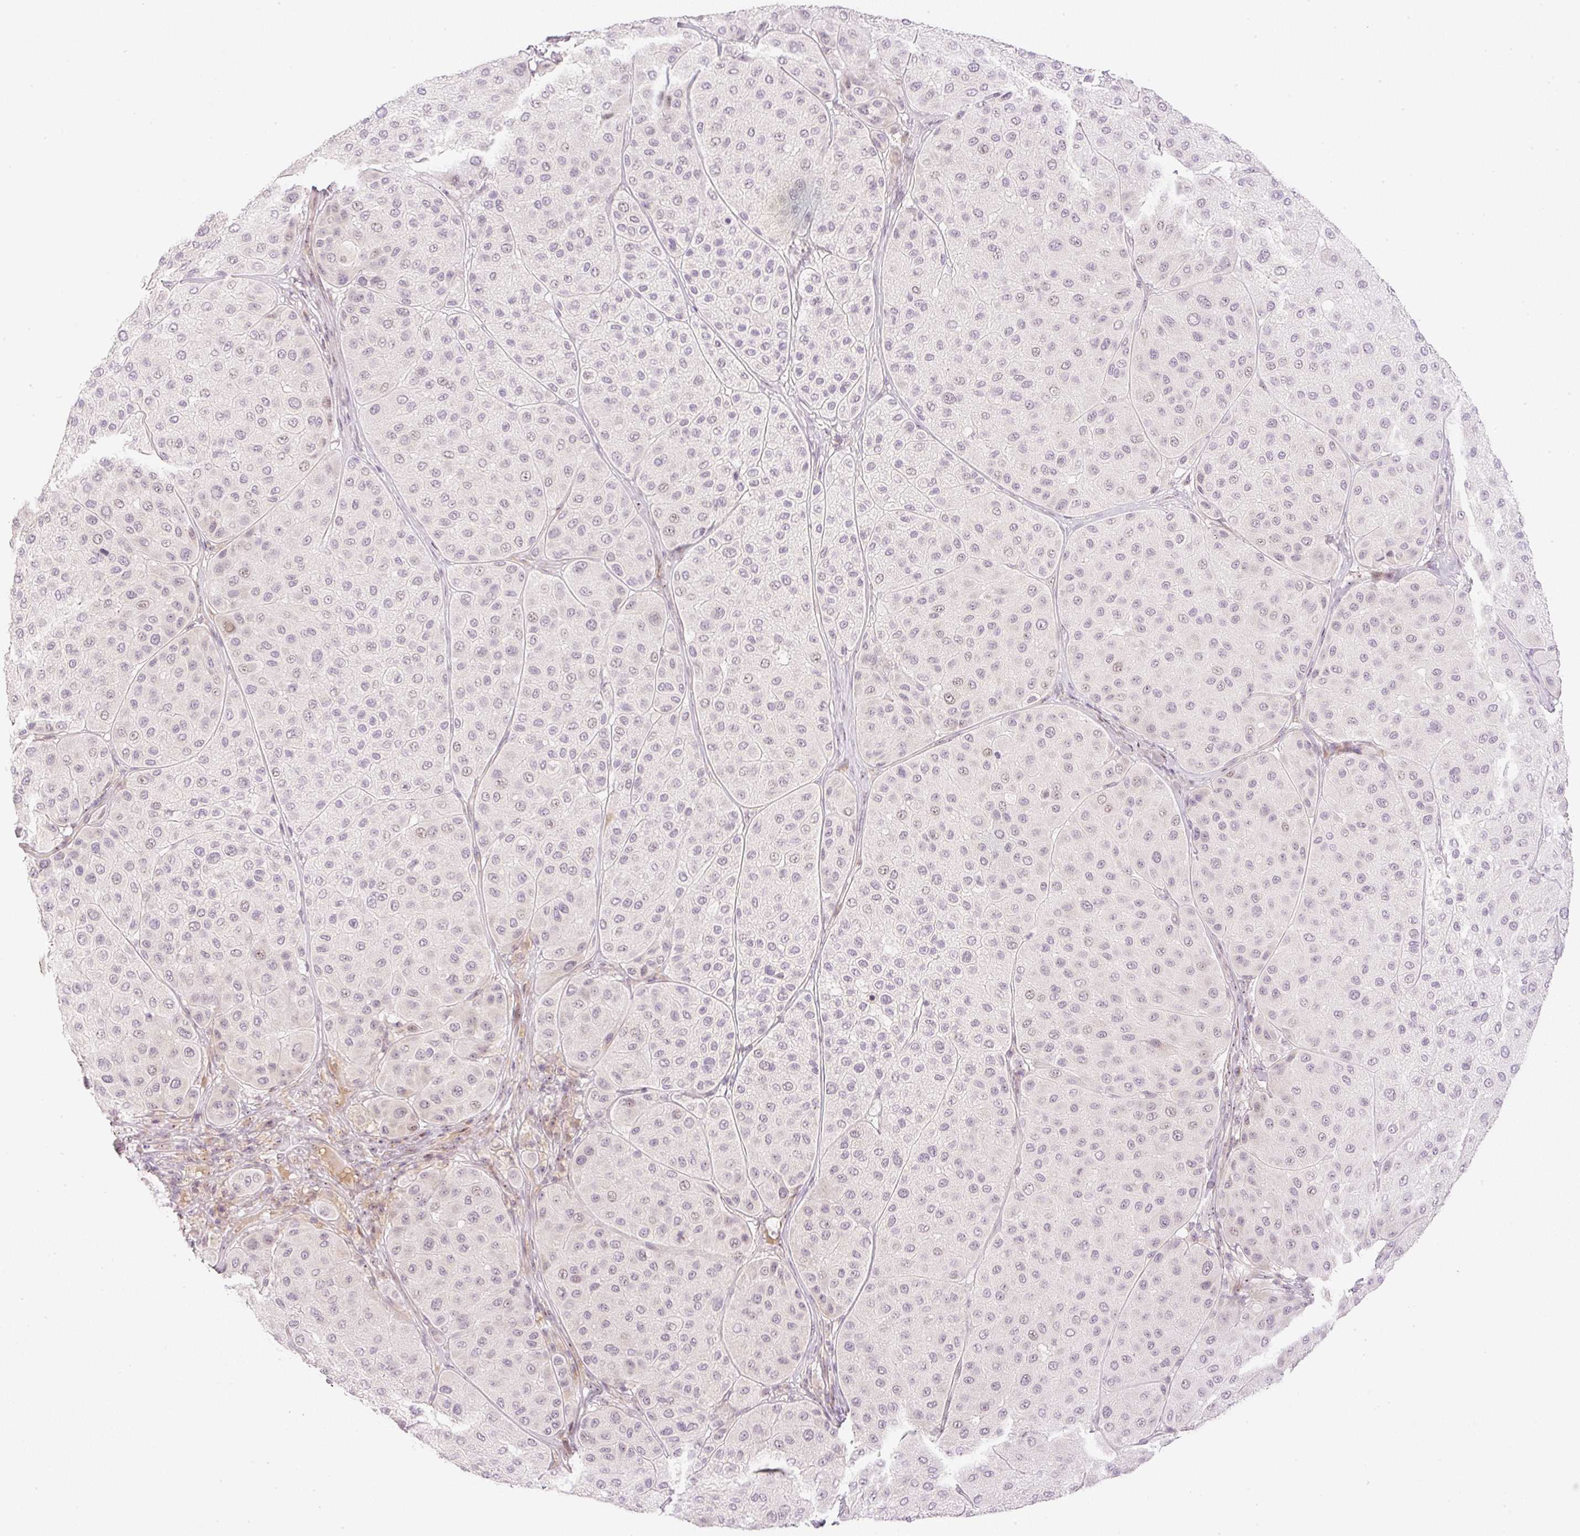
{"staining": {"intensity": "negative", "quantity": "none", "location": "none"}, "tissue": "melanoma", "cell_type": "Tumor cells", "image_type": "cancer", "snomed": [{"axis": "morphology", "description": "Malignant melanoma, Metastatic site"}, {"axis": "topography", "description": "Smooth muscle"}], "caption": "High power microscopy image of an immunohistochemistry image of melanoma, revealing no significant staining in tumor cells.", "gene": "AAR2", "patient": {"sex": "male", "age": 41}}